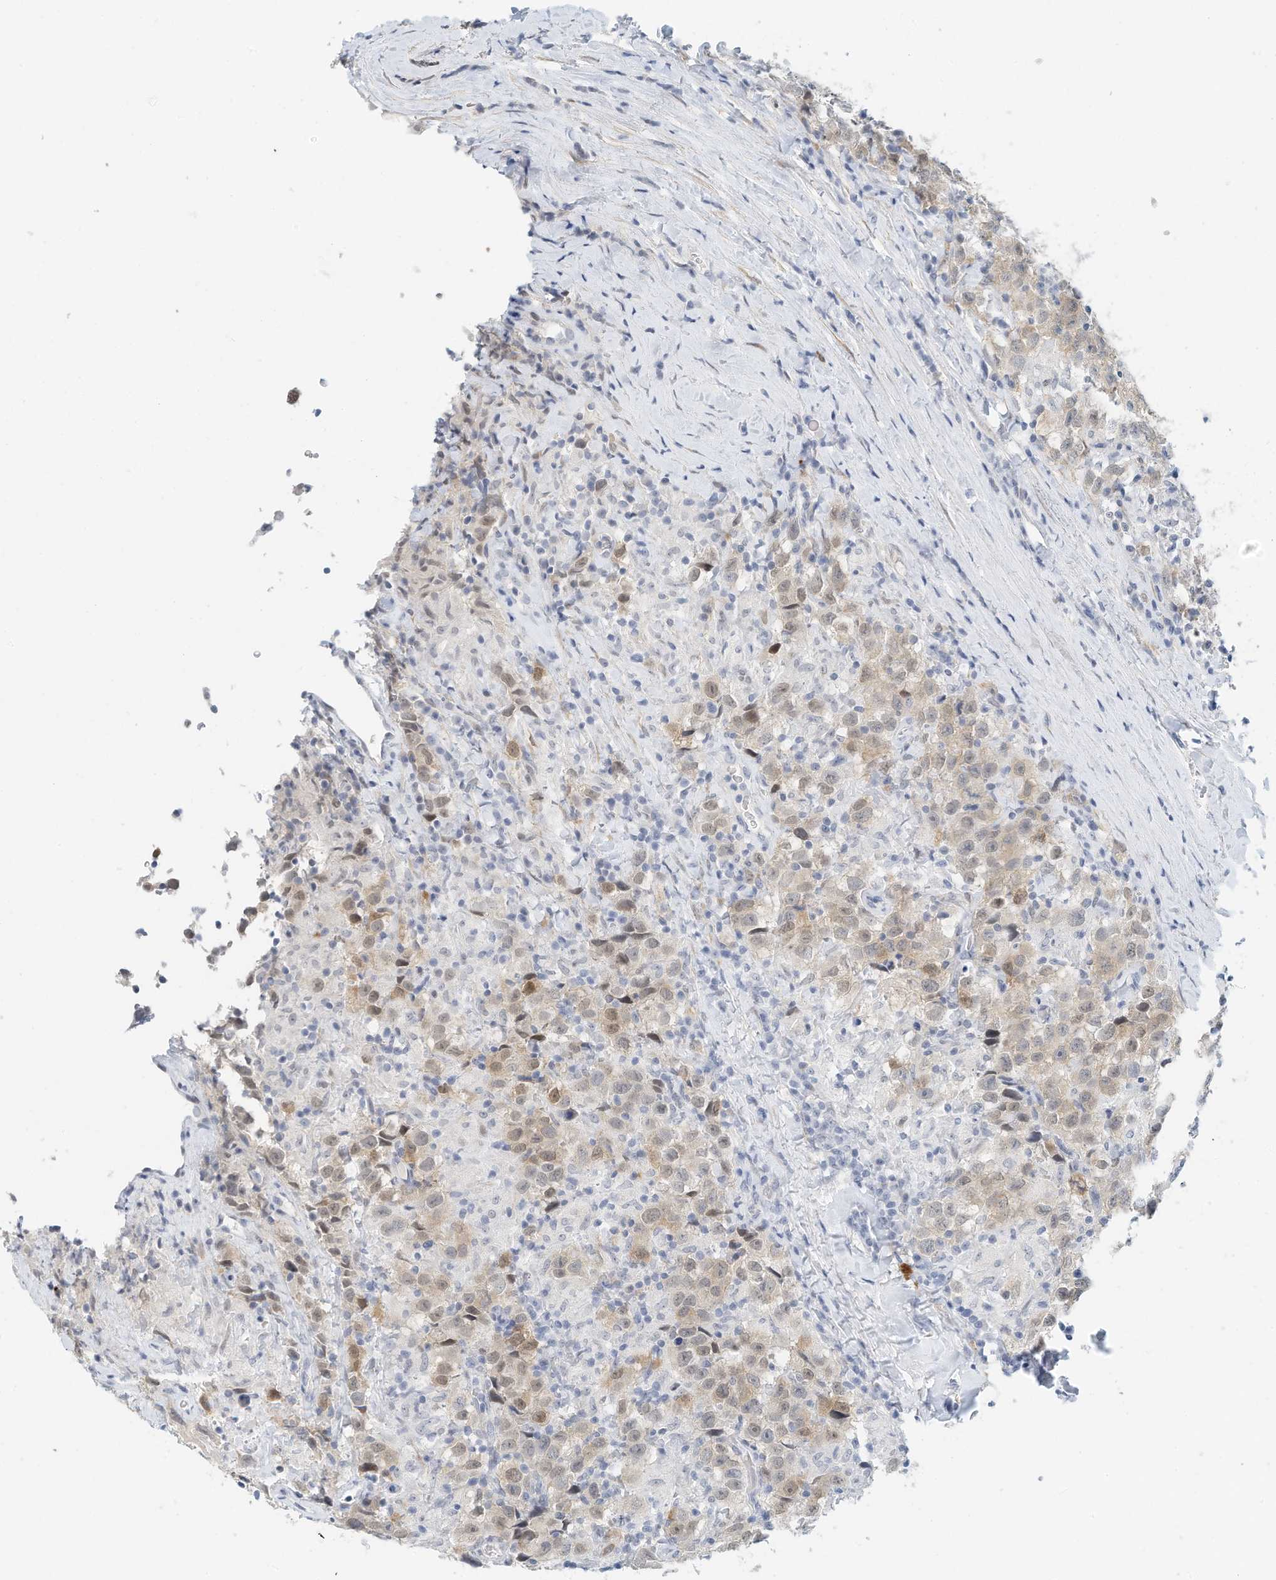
{"staining": {"intensity": "weak", "quantity": "25%-75%", "location": "cytoplasmic/membranous,nuclear"}, "tissue": "testis cancer", "cell_type": "Tumor cells", "image_type": "cancer", "snomed": [{"axis": "morphology", "description": "Seminoma, NOS"}, {"axis": "topography", "description": "Testis"}], "caption": "Immunohistochemical staining of testis seminoma reveals weak cytoplasmic/membranous and nuclear protein expression in about 25%-75% of tumor cells.", "gene": "ARHGAP28", "patient": {"sex": "male", "age": 41}}